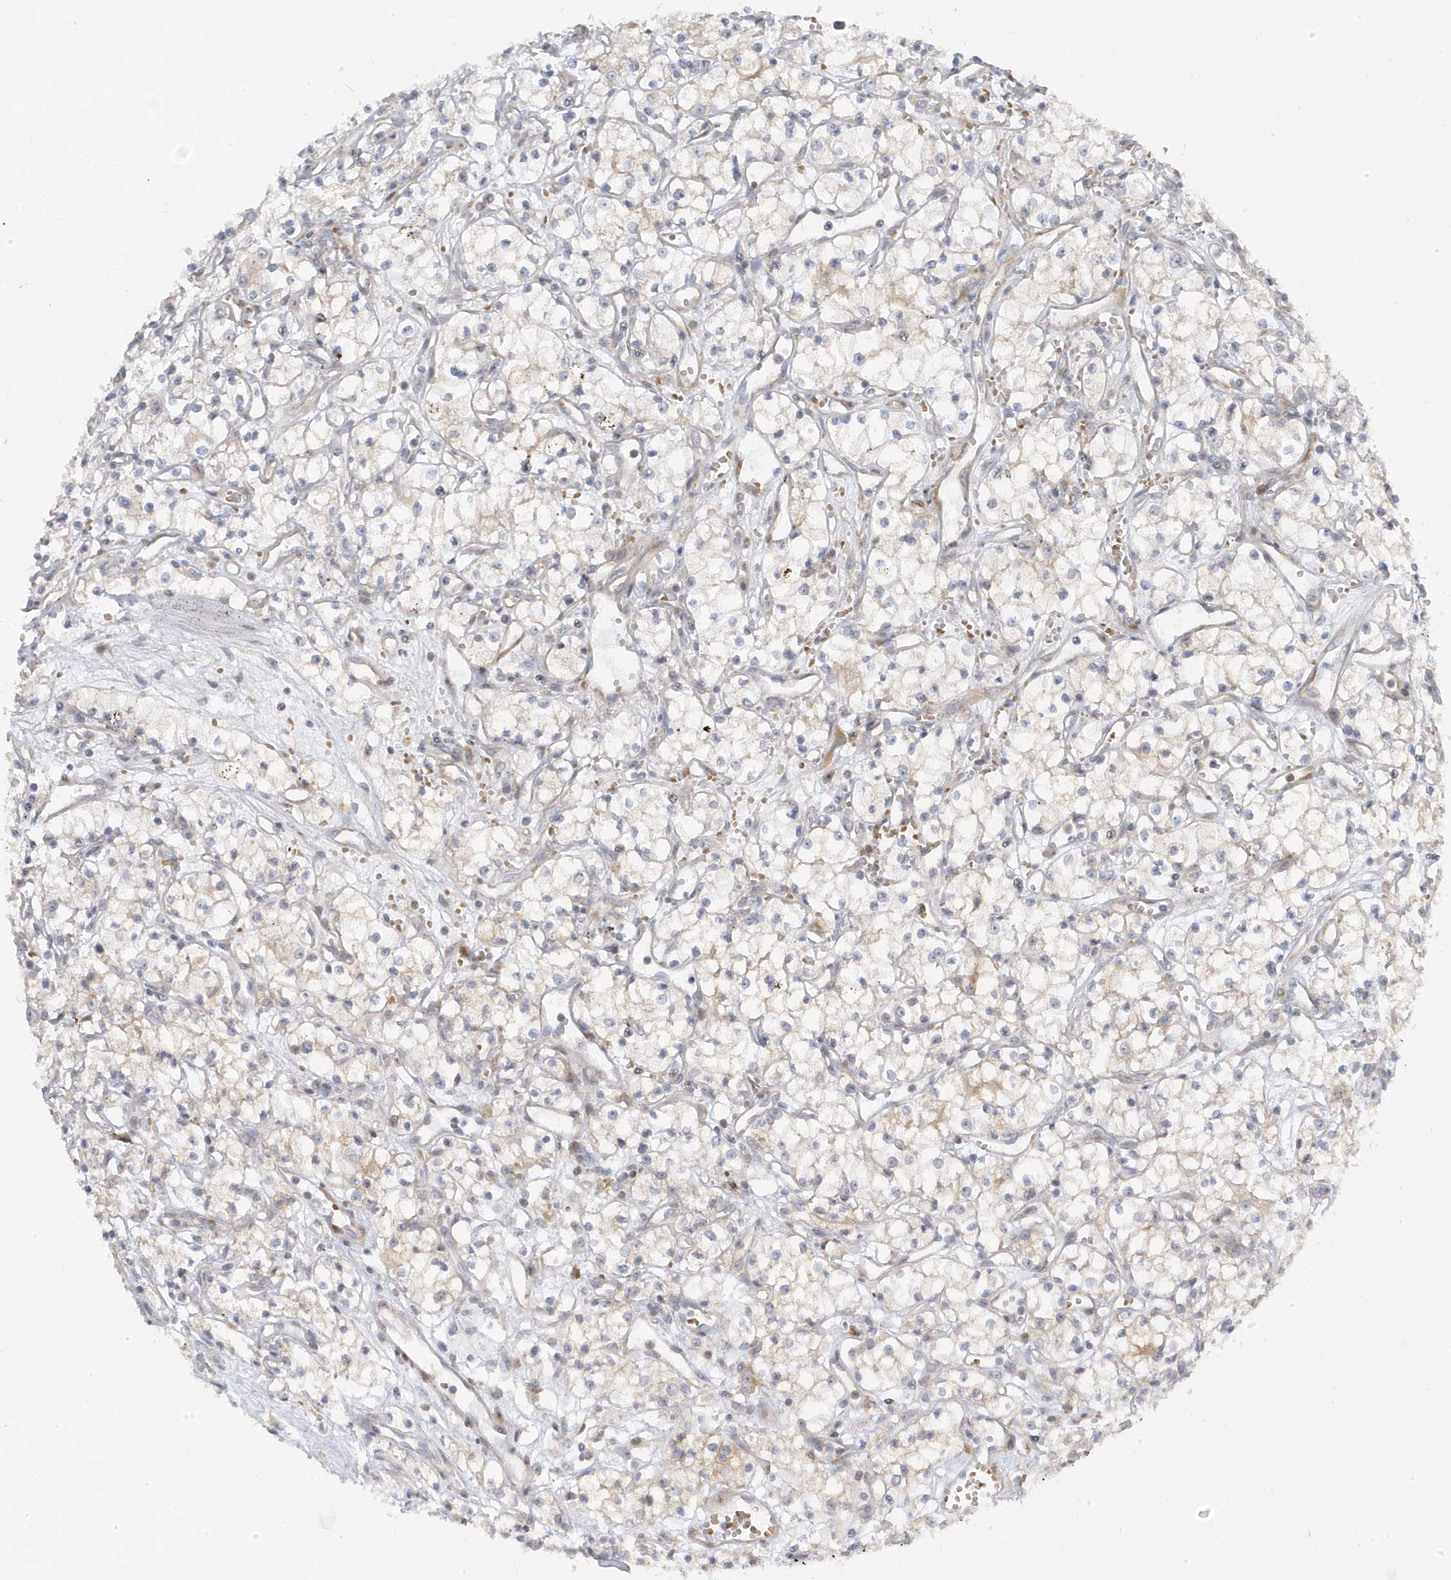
{"staining": {"intensity": "negative", "quantity": "none", "location": "none"}, "tissue": "renal cancer", "cell_type": "Tumor cells", "image_type": "cancer", "snomed": [{"axis": "morphology", "description": "Adenocarcinoma, NOS"}, {"axis": "topography", "description": "Kidney"}], "caption": "There is no significant positivity in tumor cells of renal adenocarcinoma.", "gene": "MAP7D3", "patient": {"sex": "male", "age": 59}}